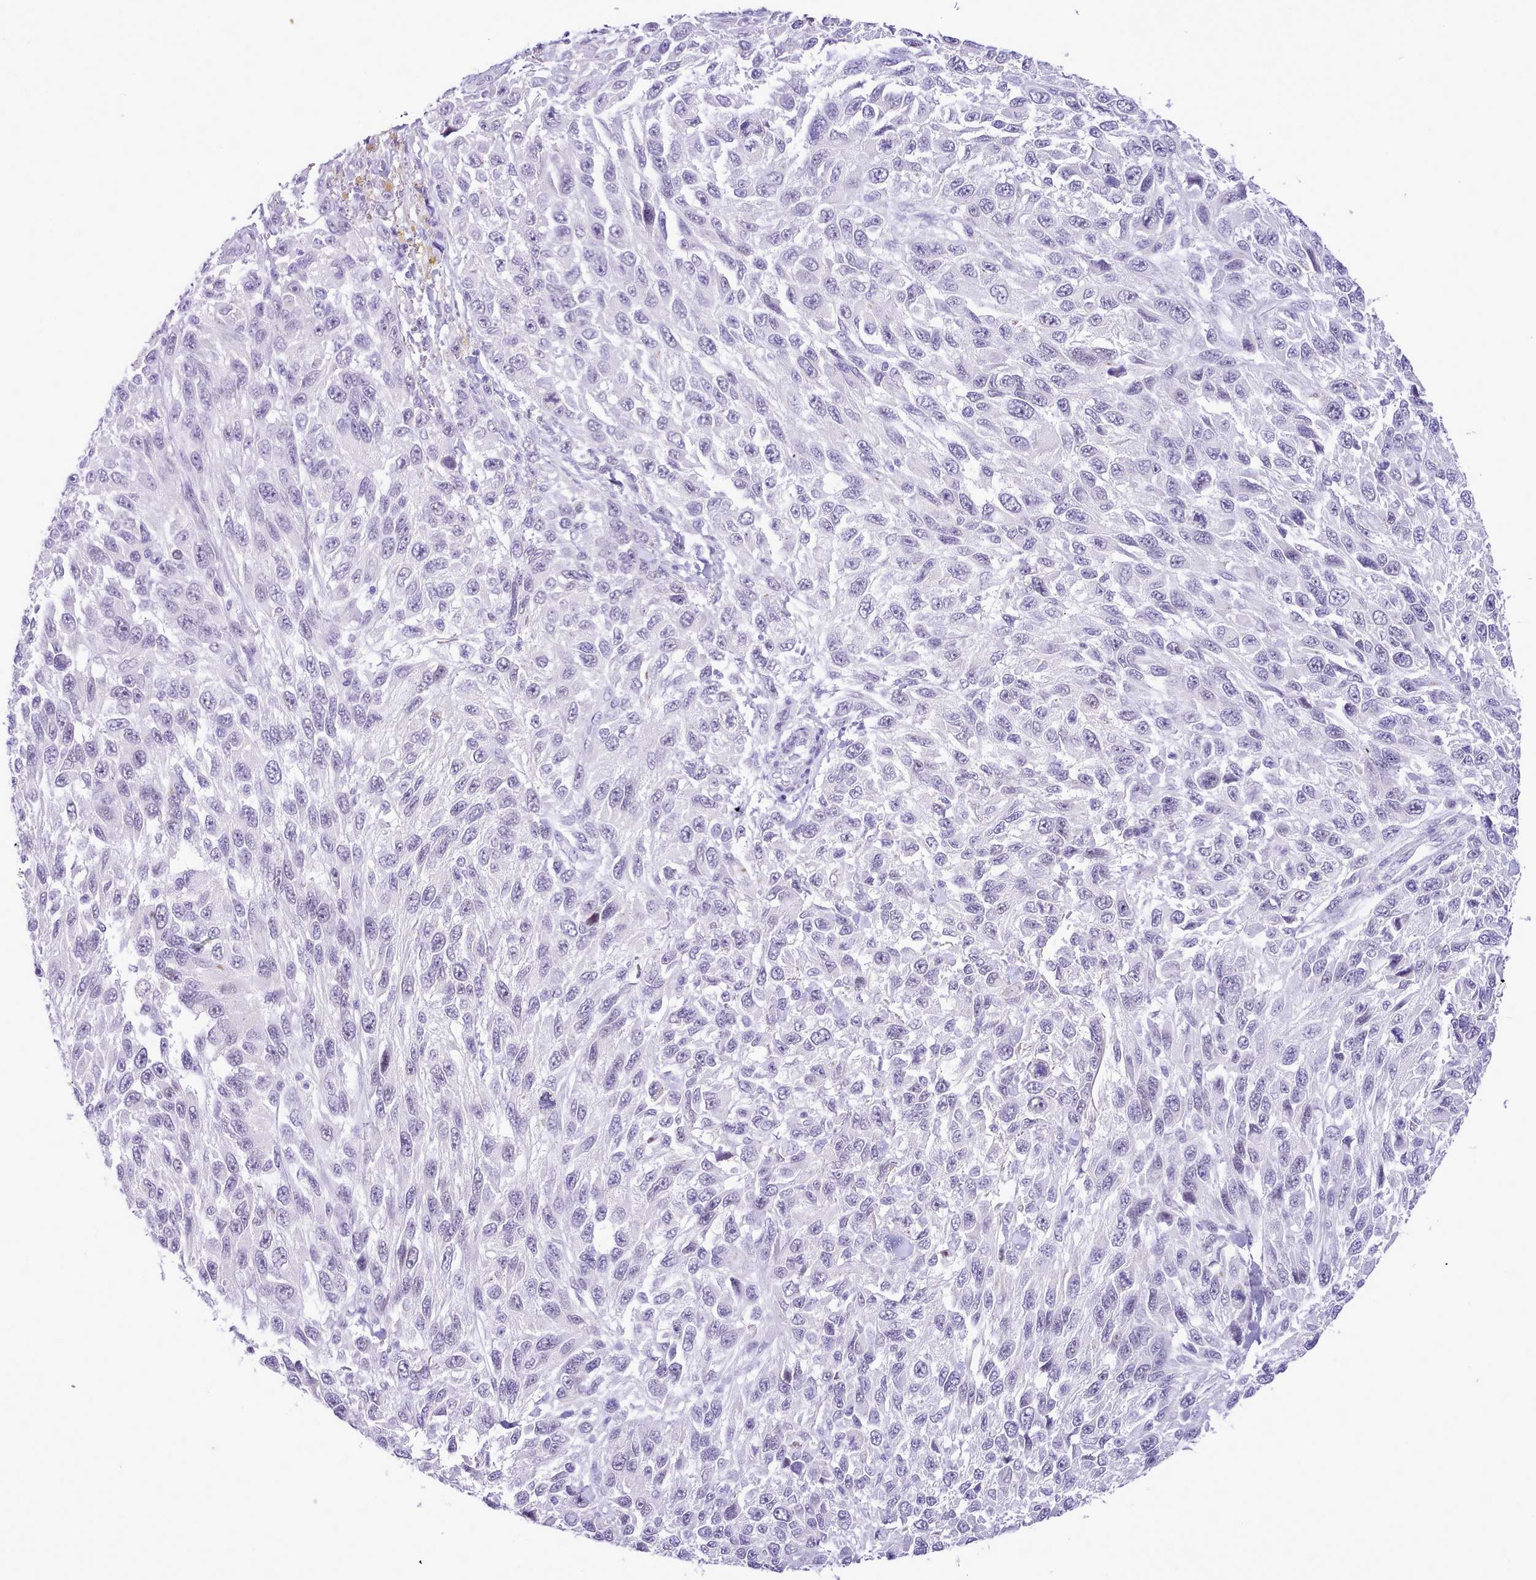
{"staining": {"intensity": "negative", "quantity": "none", "location": "none"}, "tissue": "melanoma", "cell_type": "Tumor cells", "image_type": "cancer", "snomed": [{"axis": "morphology", "description": "Malignant melanoma, NOS"}, {"axis": "topography", "description": "Skin"}], "caption": "Immunohistochemistry image of neoplastic tissue: human malignant melanoma stained with DAB (3,3'-diaminobenzidine) demonstrates no significant protein expression in tumor cells.", "gene": "LRRC37A", "patient": {"sex": "female", "age": 96}}